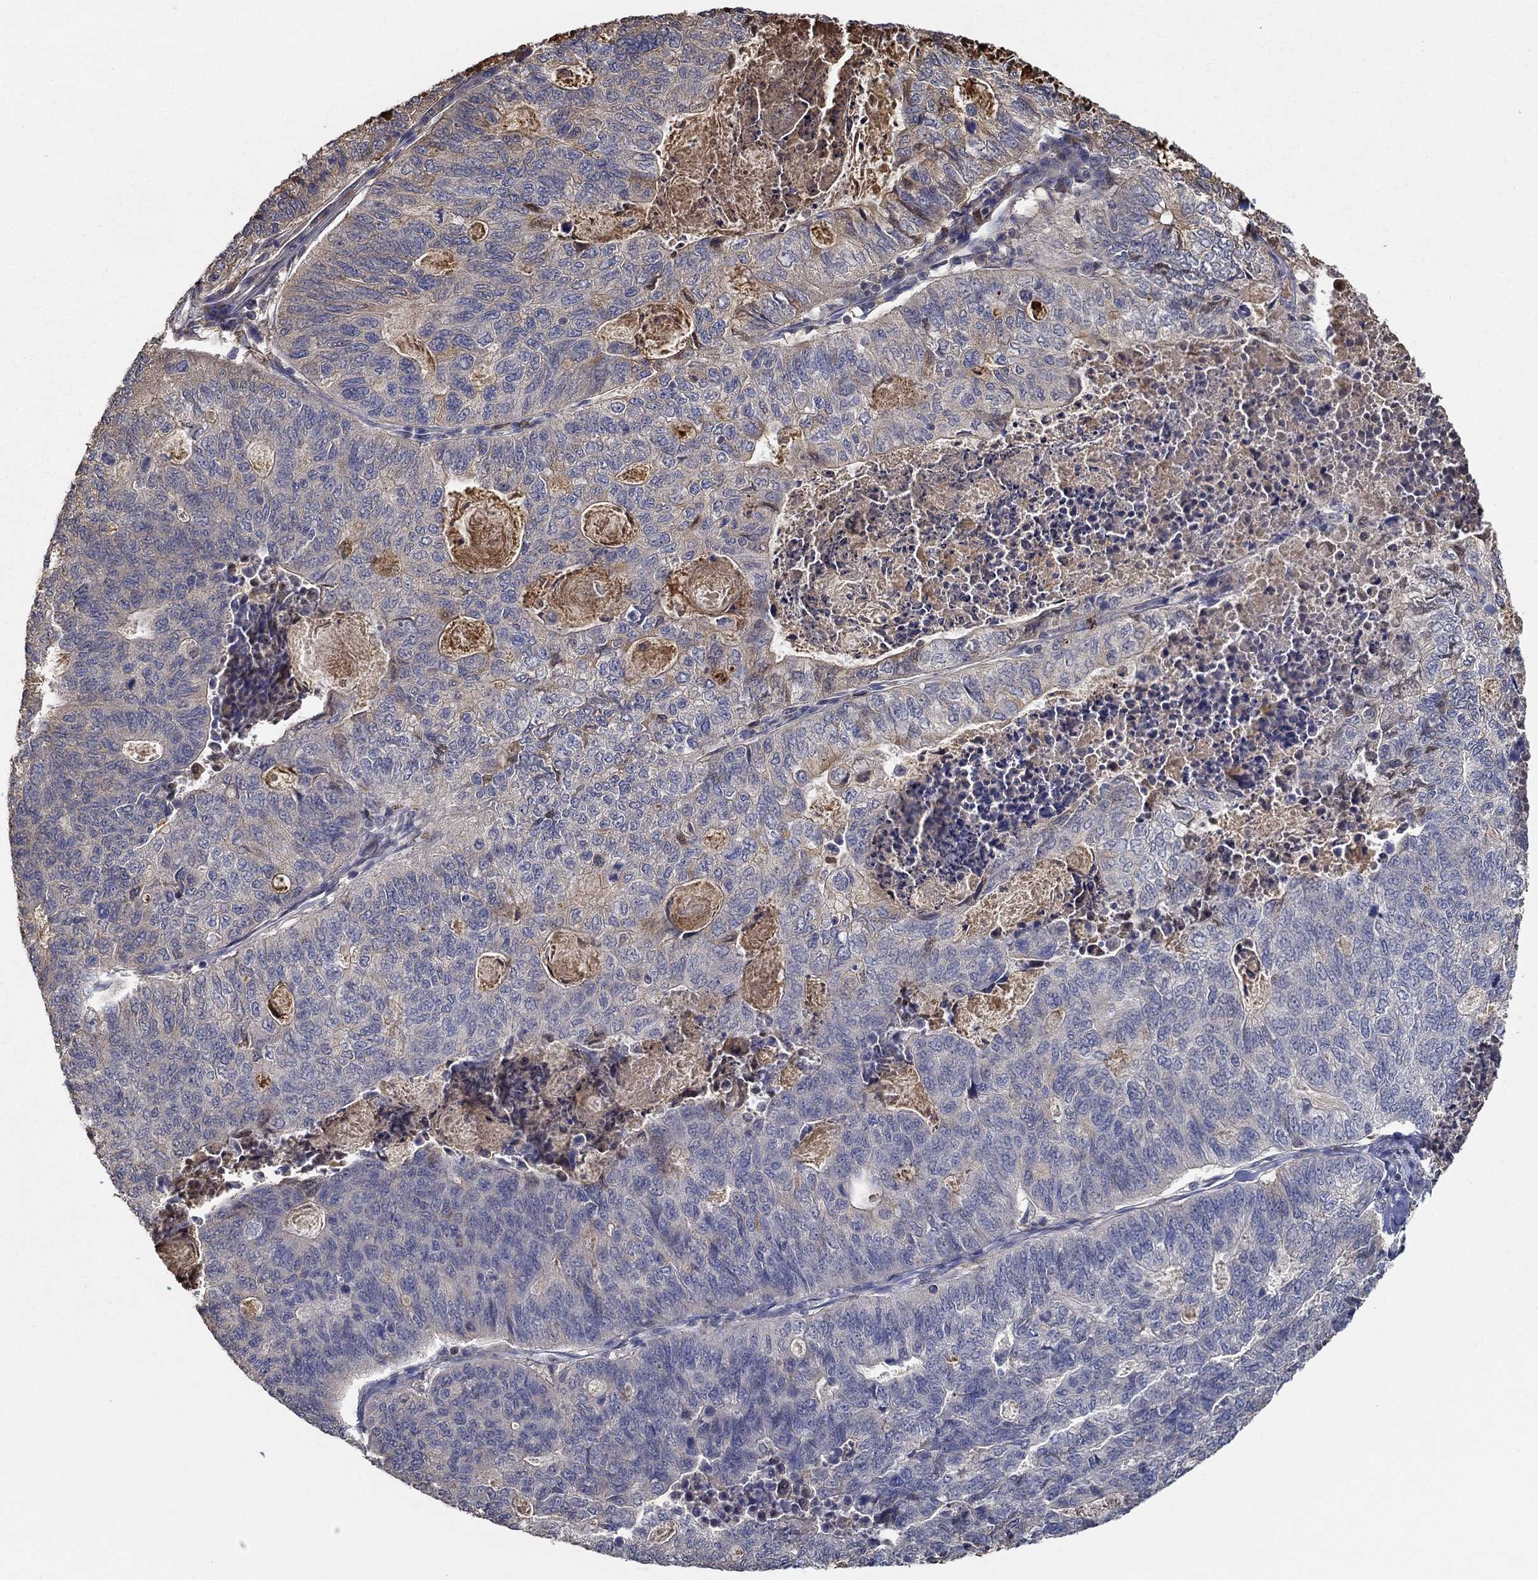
{"staining": {"intensity": "negative", "quantity": "none", "location": "none"}, "tissue": "stomach cancer", "cell_type": "Tumor cells", "image_type": "cancer", "snomed": [{"axis": "morphology", "description": "Adenocarcinoma, NOS"}, {"axis": "topography", "description": "Stomach, upper"}], "caption": "Tumor cells are negative for protein expression in human stomach cancer. The staining was performed using DAB to visualize the protein expression in brown, while the nuclei were stained in blue with hematoxylin (Magnification: 20x).", "gene": "IL10", "patient": {"sex": "female", "age": 67}}